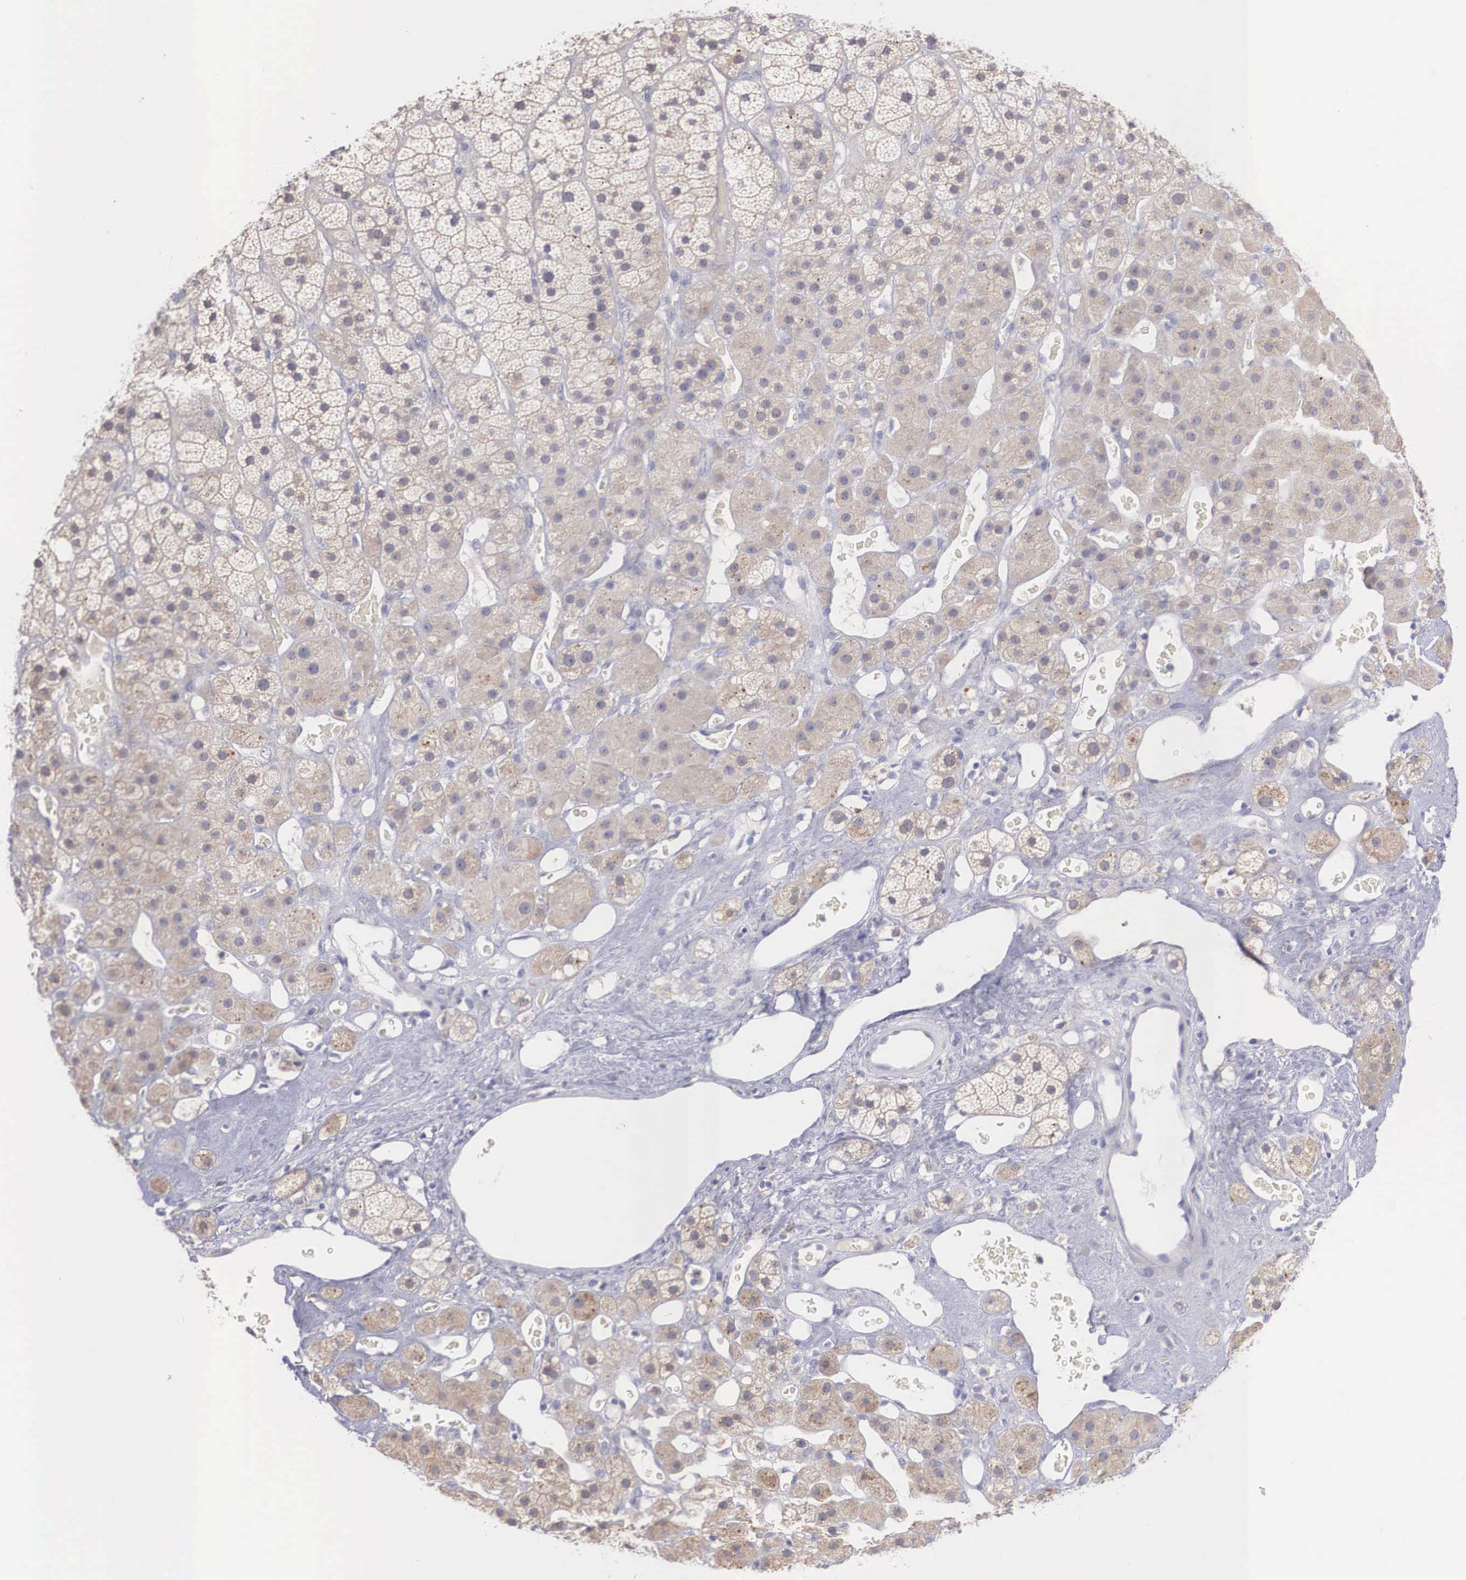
{"staining": {"intensity": "weak", "quantity": ">75%", "location": "cytoplasmic/membranous"}, "tissue": "adrenal gland", "cell_type": "Glandular cells", "image_type": "normal", "snomed": [{"axis": "morphology", "description": "Normal tissue, NOS"}, {"axis": "topography", "description": "Adrenal gland"}], "caption": "Immunohistochemical staining of benign adrenal gland exhibits weak cytoplasmic/membranous protein expression in approximately >75% of glandular cells. The staining is performed using DAB (3,3'-diaminobenzidine) brown chromogen to label protein expression. The nuclei are counter-stained blue using hematoxylin.", "gene": "REPS2", "patient": {"sex": "male", "age": 57}}